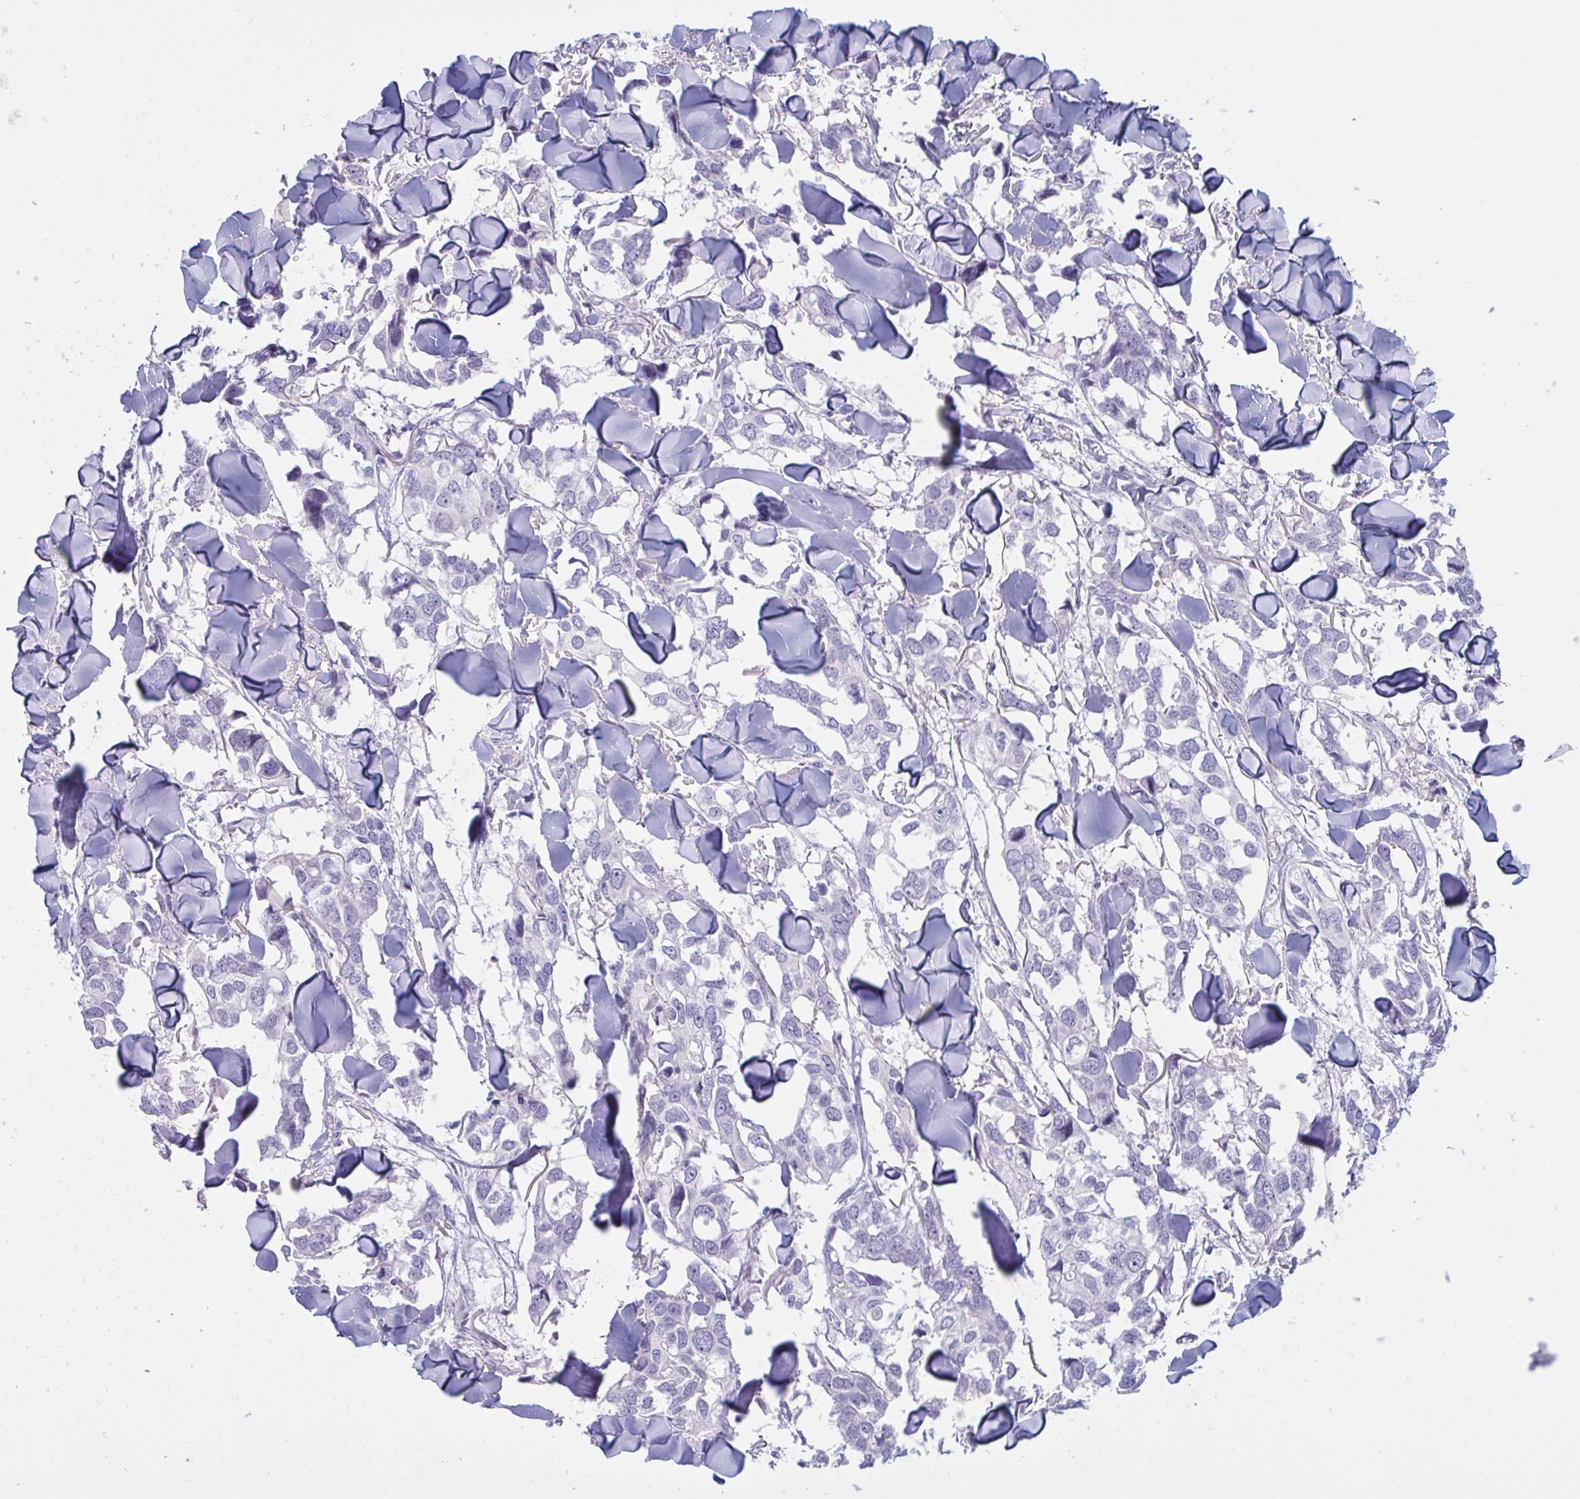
{"staining": {"intensity": "negative", "quantity": "none", "location": "none"}, "tissue": "breast cancer", "cell_type": "Tumor cells", "image_type": "cancer", "snomed": [{"axis": "morphology", "description": "Duct carcinoma"}, {"axis": "topography", "description": "Breast"}], "caption": "Breast cancer (infiltrating ductal carcinoma) was stained to show a protein in brown. There is no significant positivity in tumor cells.", "gene": "NAA30", "patient": {"sex": "female", "age": 83}}